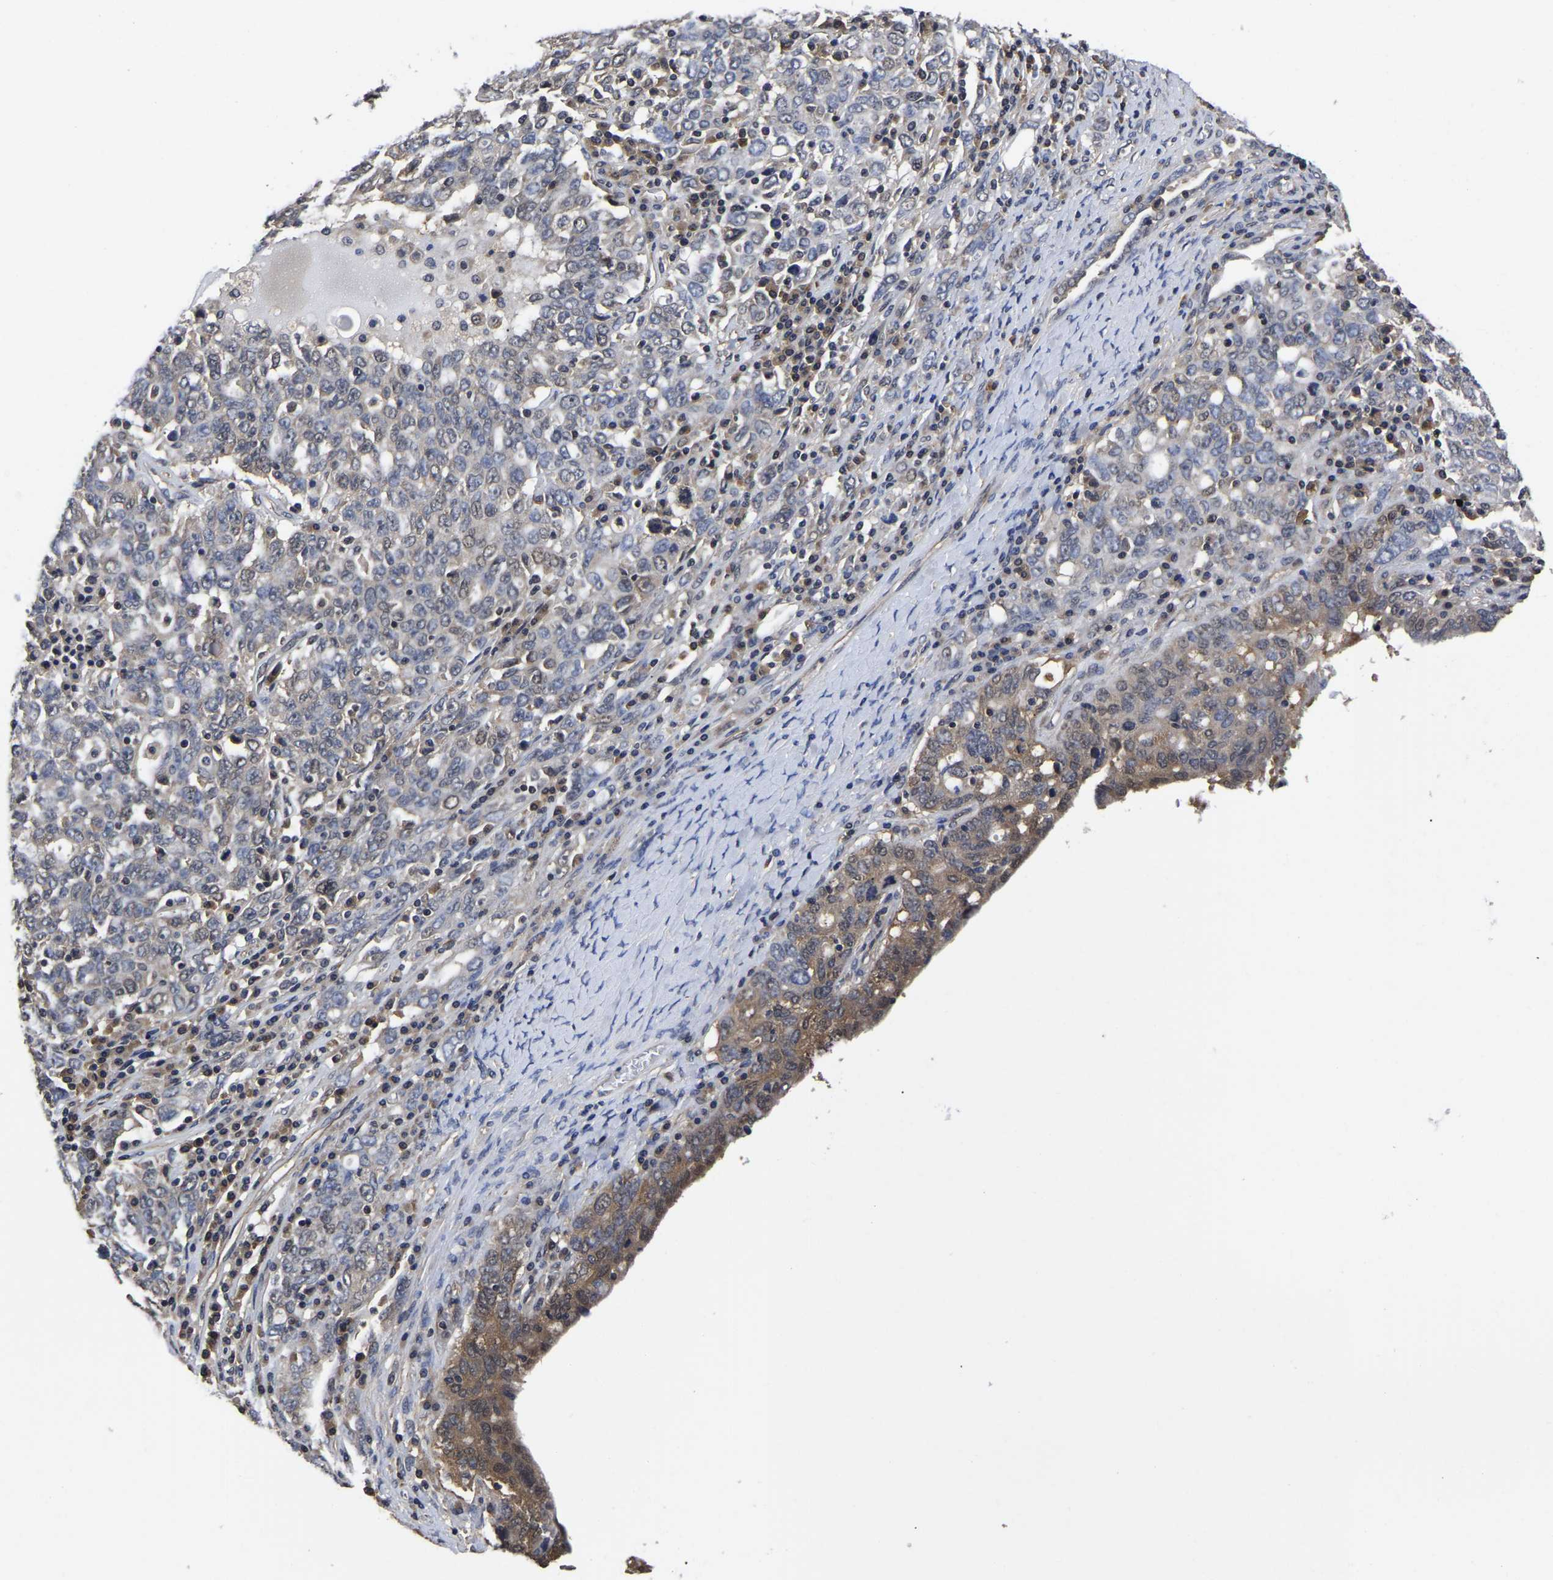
{"staining": {"intensity": "moderate", "quantity": "<25%", "location": "cytoplasmic/membranous,nuclear"}, "tissue": "ovarian cancer", "cell_type": "Tumor cells", "image_type": "cancer", "snomed": [{"axis": "morphology", "description": "Carcinoma, endometroid"}, {"axis": "topography", "description": "Ovary"}], "caption": "Ovarian cancer (endometroid carcinoma) stained for a protein (brown) shows moderate cytoplasmic/membranous and nuclear positive expression in about <25% of tumor cells.", "gene": "MCOLN2", "patient": {"sex": "female", "age": 62}}